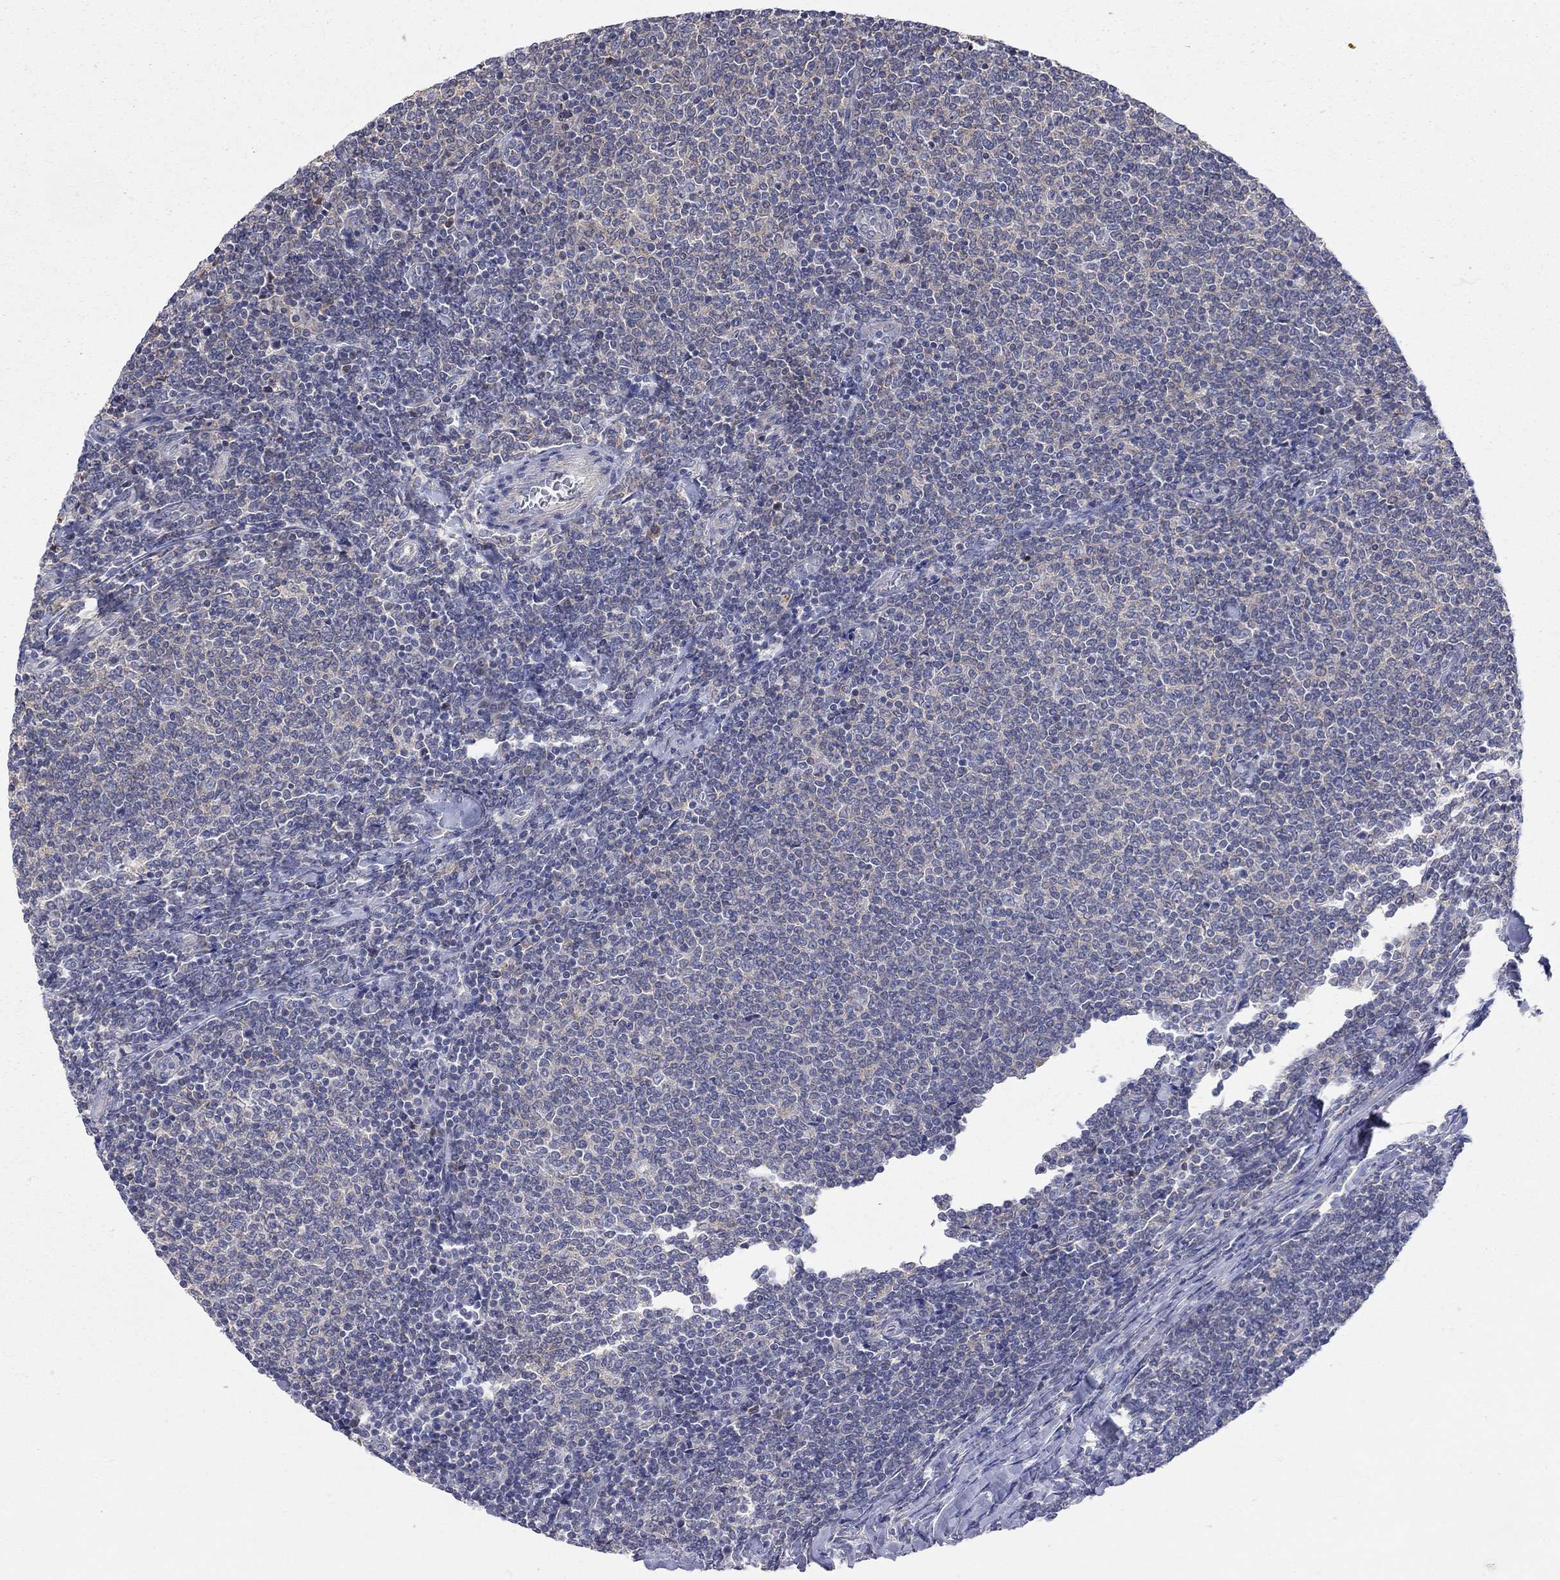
{"staining": {"intensity": "negative", "quantity": "none", "location": "none"}, "tissue": "lymphoma", "cell_type": "Tumor cells", "image_type": "cancer", "snomed": [{"axis": "morphology", "description": "Malignant lymphoma, non-Hodgkin's type, Low grade"}, {"axis": "topography", "description": "Lymph node"}], "caption": "This photomicrograph is of lymphoma stained with IHC to label a protein in brown with the nuclei are counter-stained blue. There is no expression in tumor cells.", "gene": "PCDHGA10", "patient": {"sex": "male", "age": 52}}